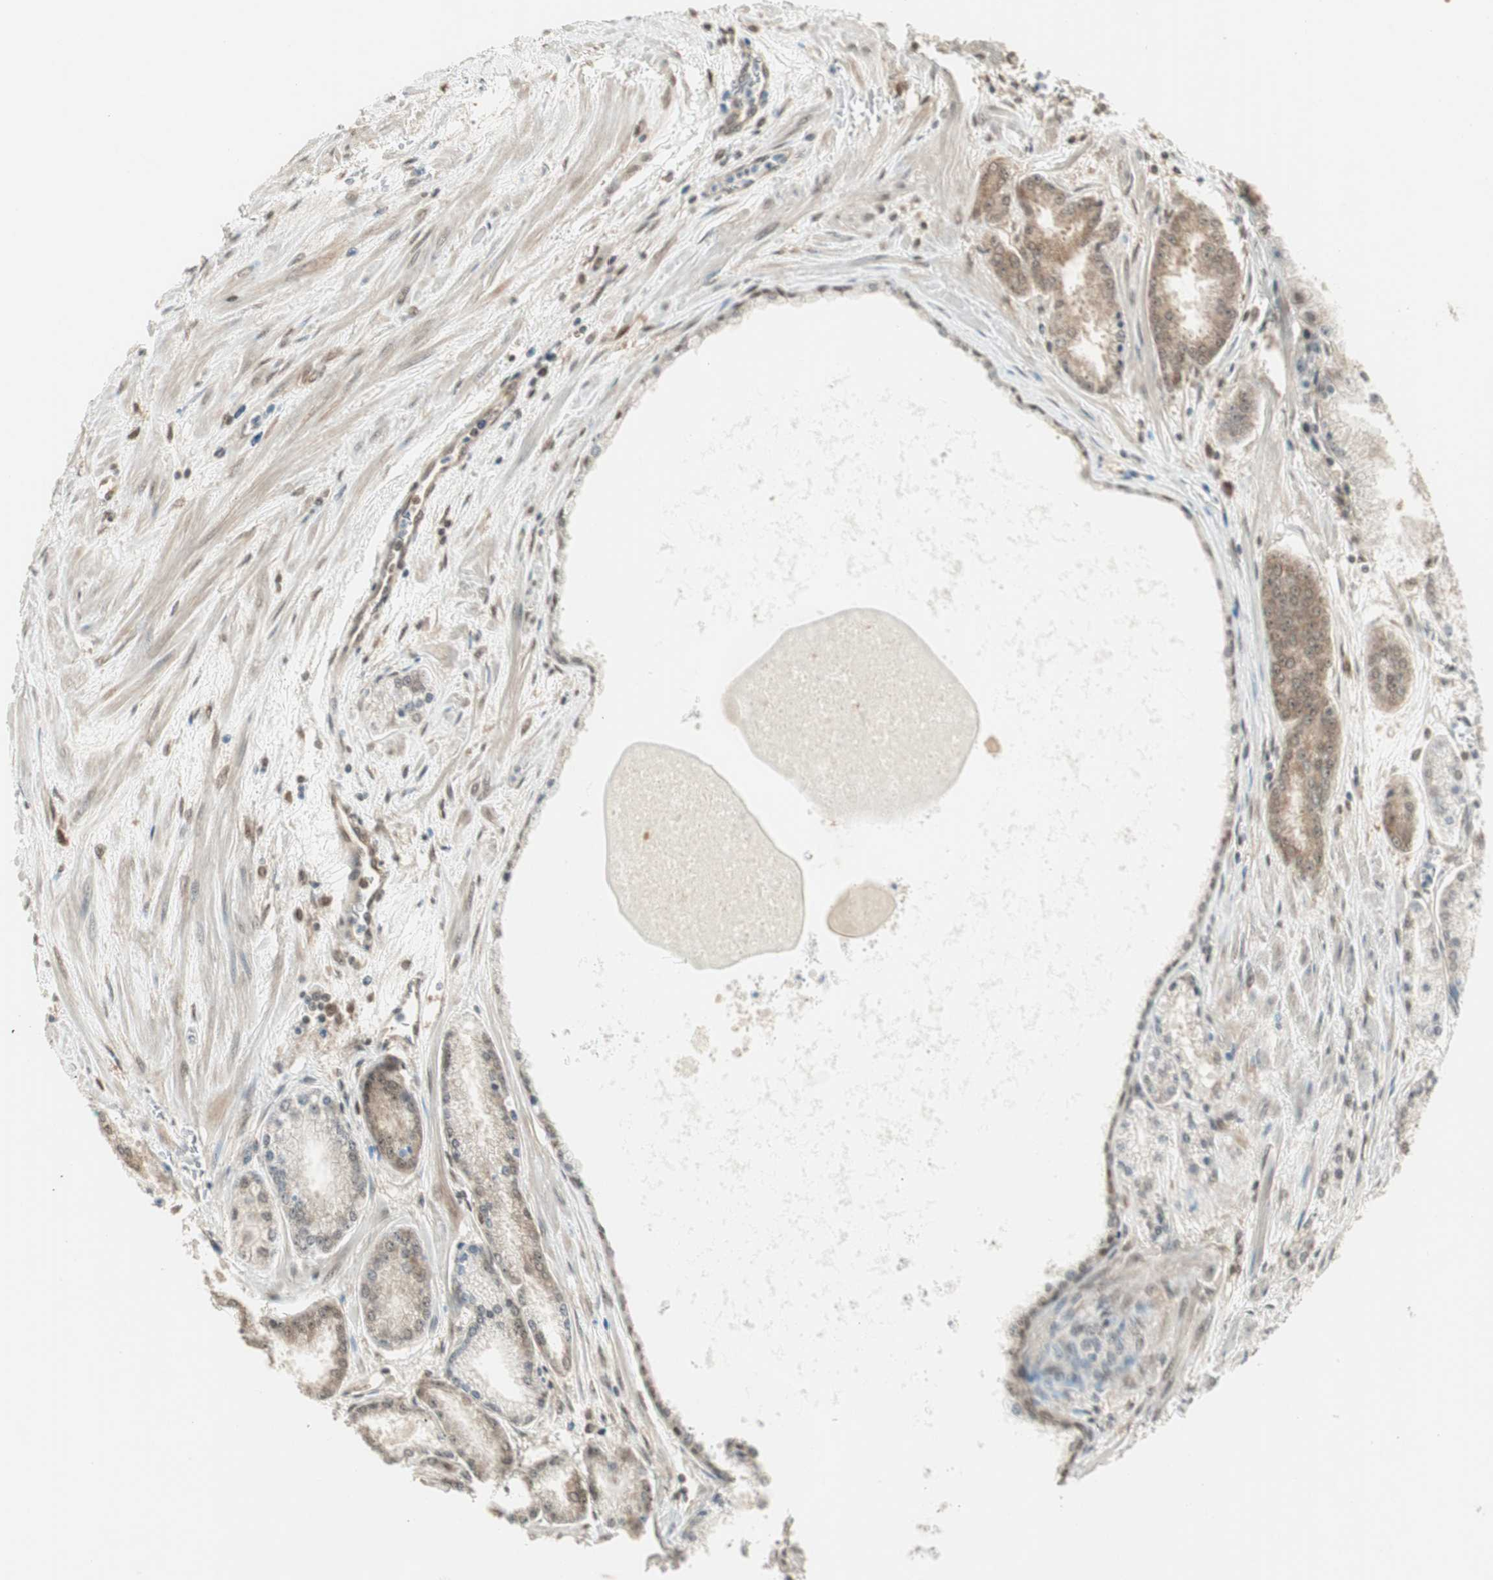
{"staining": {"intensity": "weak", "quantity": "<25%", "location": "cytoplasmic/membranous"}, "tissue": "prostate cancer", "cell_type": "Tumor cells", "image_type": "cancer", "snomed": [{"axis": "morphology", "description": "Adenocarcinoma, High grade"}, {"axis": "topography", "description": "Prostate"}], "caption": "The immunohistochemistry (IHC) histopathology image has no significant staining in tumor cells of prostate cancer (adenocarcinoma (high-grade)) tissue.", "gene": "IPO5", "patient": {"sex": "male", "age": 61}}